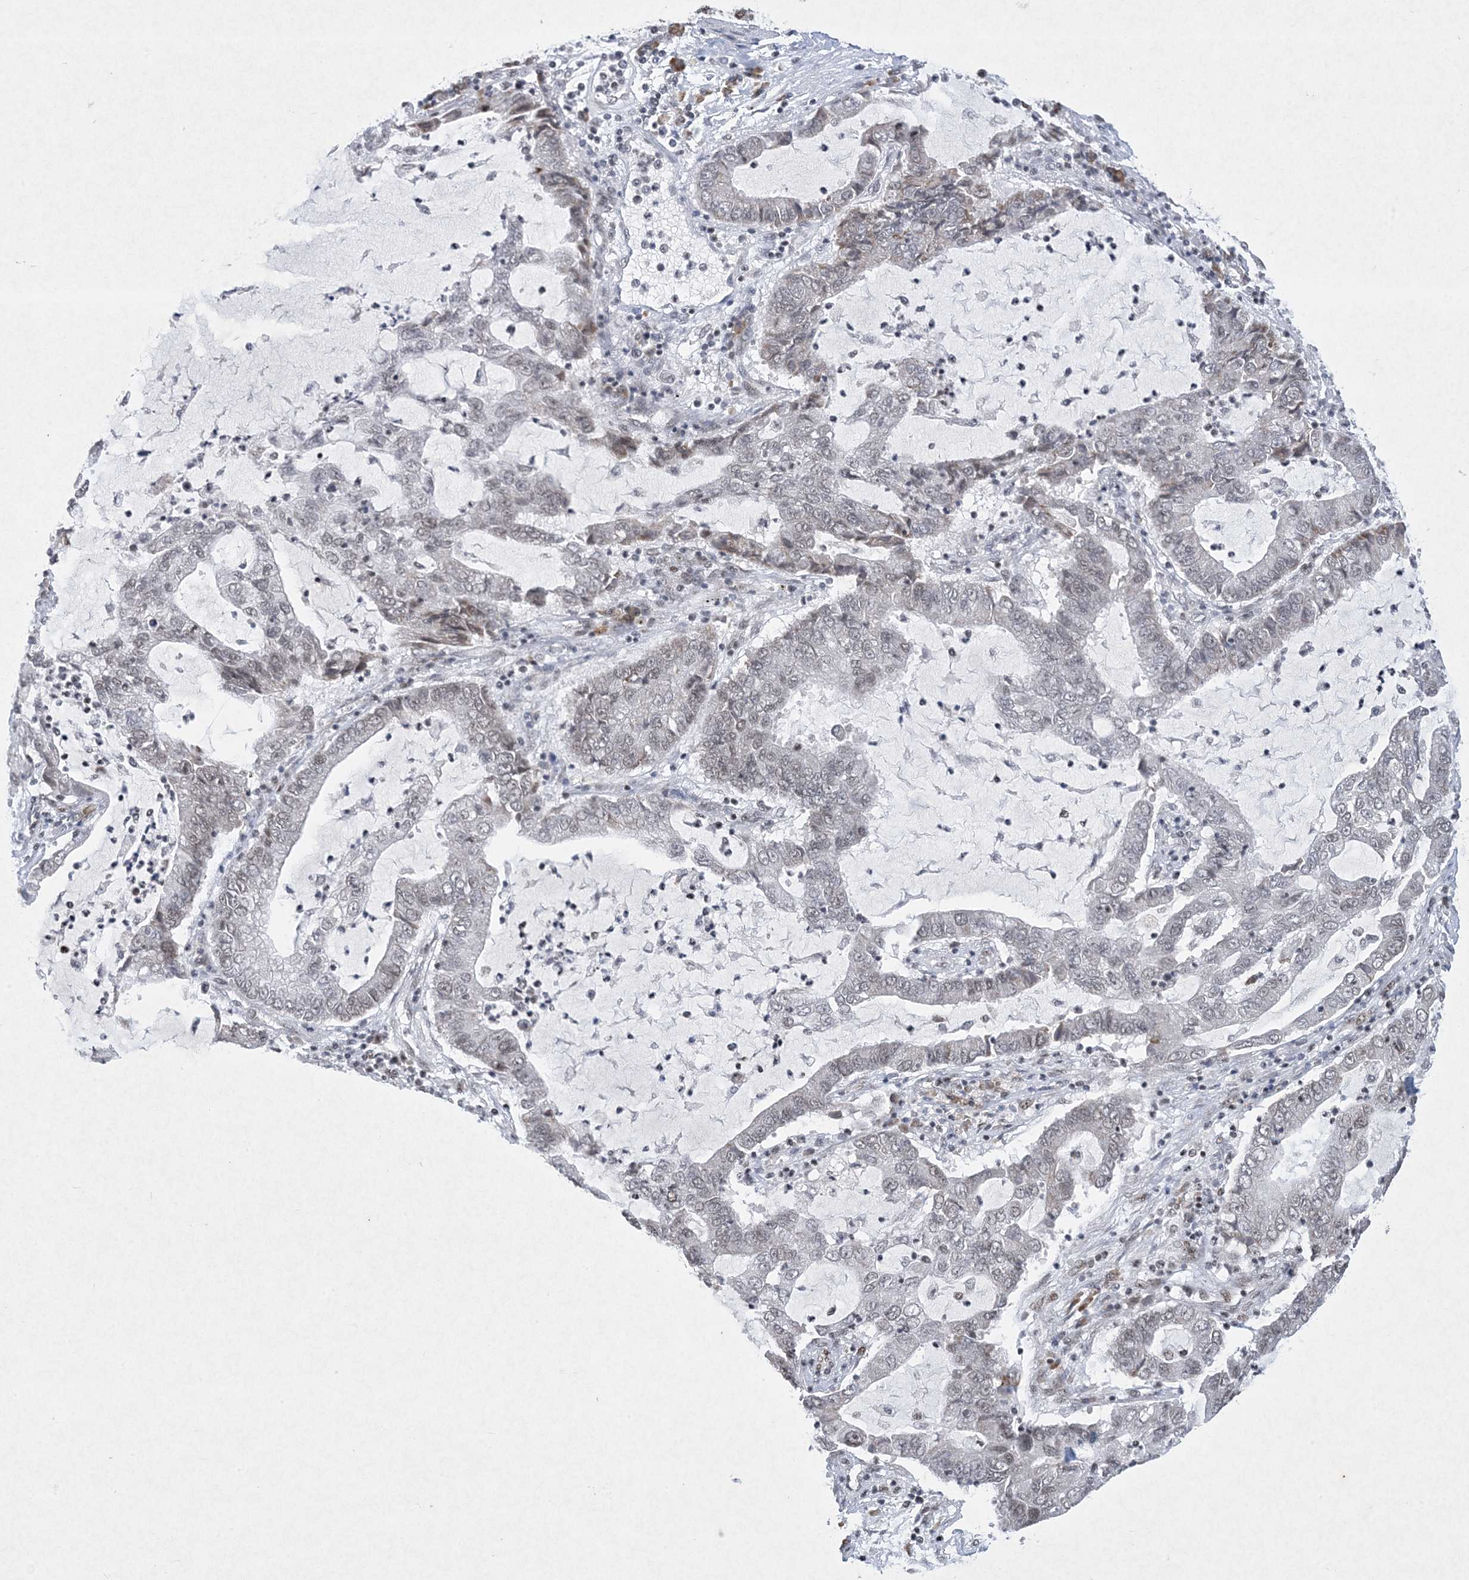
{"staining": {"intensity": "weak", "quantity": "25%-75%", "location": "nuclear"}, "tissue": "lung cancer", "cell_type": "Tumor cells", "image_type": "cancer", "snomed": [{"axis": "morphology", "description": "Adenocarcinoma, NOS"}, {"axis": "topography", "description": "Lung"}], "caption": "IHC (DAB) staining of human adenocarcinoma (lung) displays weak nuclear protein positivity in about 25%-75% of tumor cells. (Stains: DAB in brown, nuclei in blue, Microscopy: brightfield microscopy at high magnification).", "gene": "PKNOX2", "patient": {"sex": "female", "age": 51}}